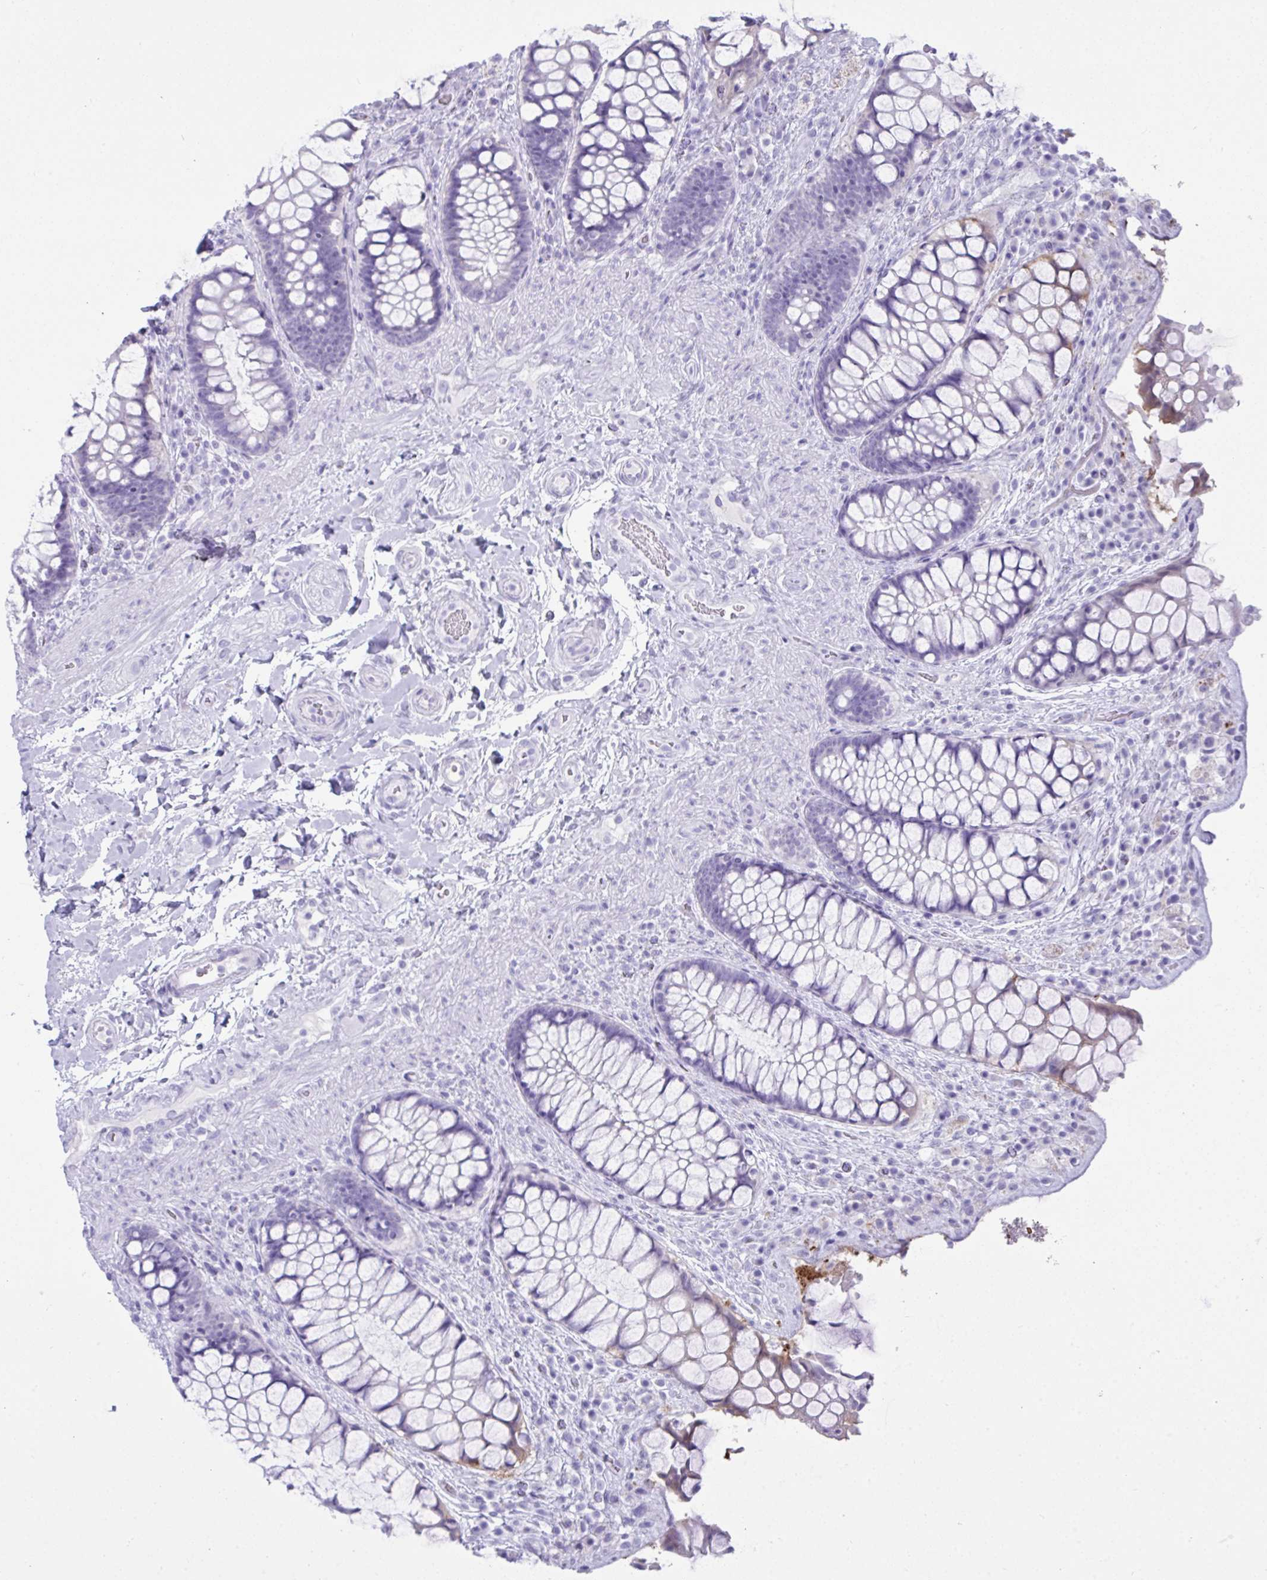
{"staining": {"intensity": "moderate", "quantity": "<25%", "location": "cytoplasmic/membranous"}, "tissue": "rectum", "cell_type": "Glandular cells", "image_type": "normal", "snomed": [{"axis": "morphology", "description": "Normal tissue, NOS"}, {"axis": "topography", "description": "Rectum"}], "caption": "Protein analysis of benign rectum reveals moderate cytoplasmic/membranous staining in approximately <25% of glandular cells. The protein is stained brown, and the nuclei are stained in blue (DAB (3,3'-diaminobenzidine) IHC with brightfield microscopy, high magnification).", "gene": "PSCA", "patient": {"sex": "female", "age": 58}}